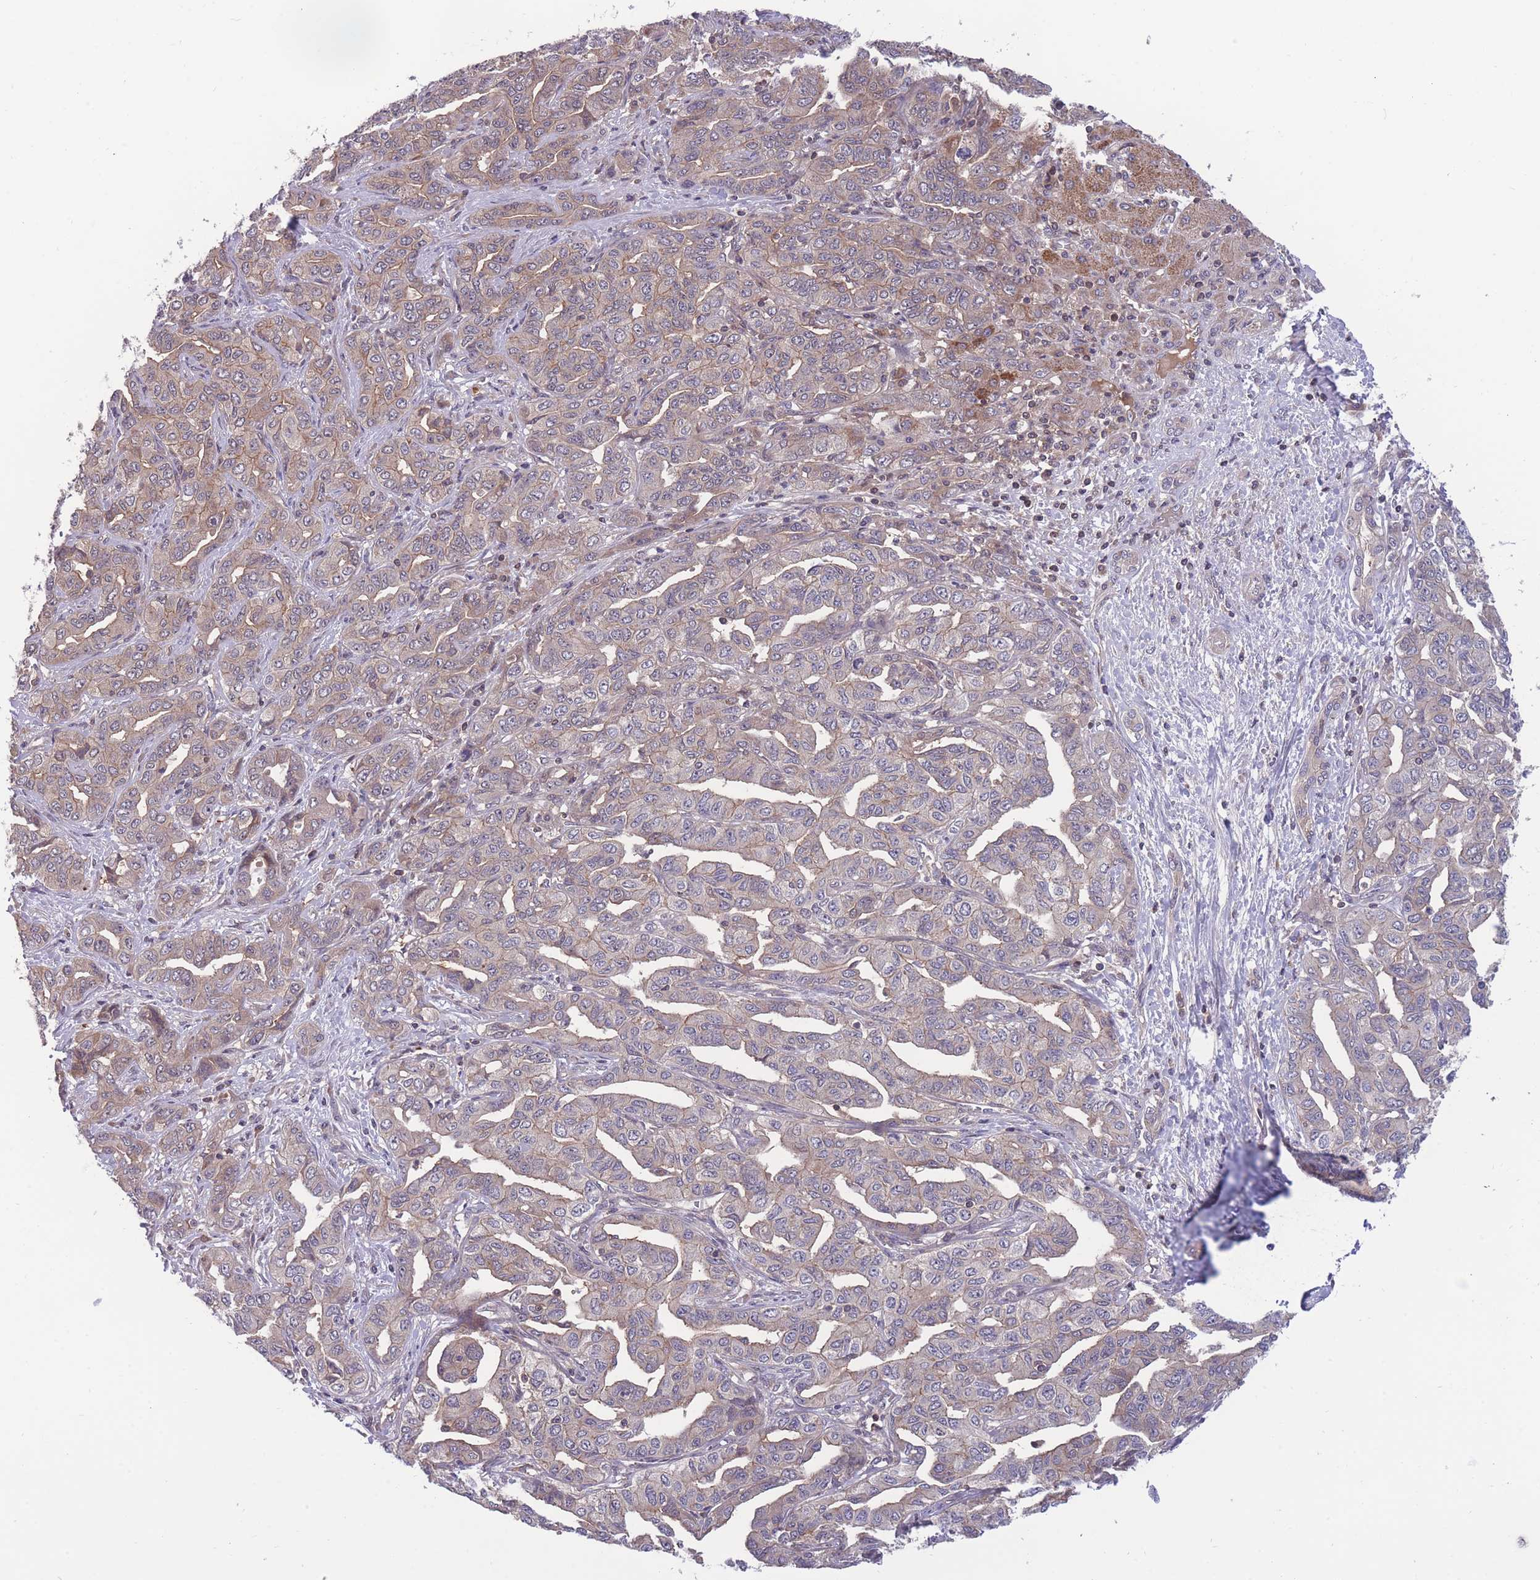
{"staining": {"intensity": "weak", "quantity": "25%-75%", "location": "cytoplasmic/membranous"}, "tissue": "liver cancer", "cell_type": "Tumor cells", "image_type": "cancer", "snomed": [{"axis": "morphology", "description": "Cholangiocarcinoma"}, {"axis": "topography", "description": "Liver"}], "caption": "Immunohistochemical staining of cholangiocarcinoma (liver) displays low levels of weak cytoplasmic/membranous protein staining in about 25%-75% of tumor cells.", "gene": "UBE2N", "patient": {"sex": "male", "age": 59}}